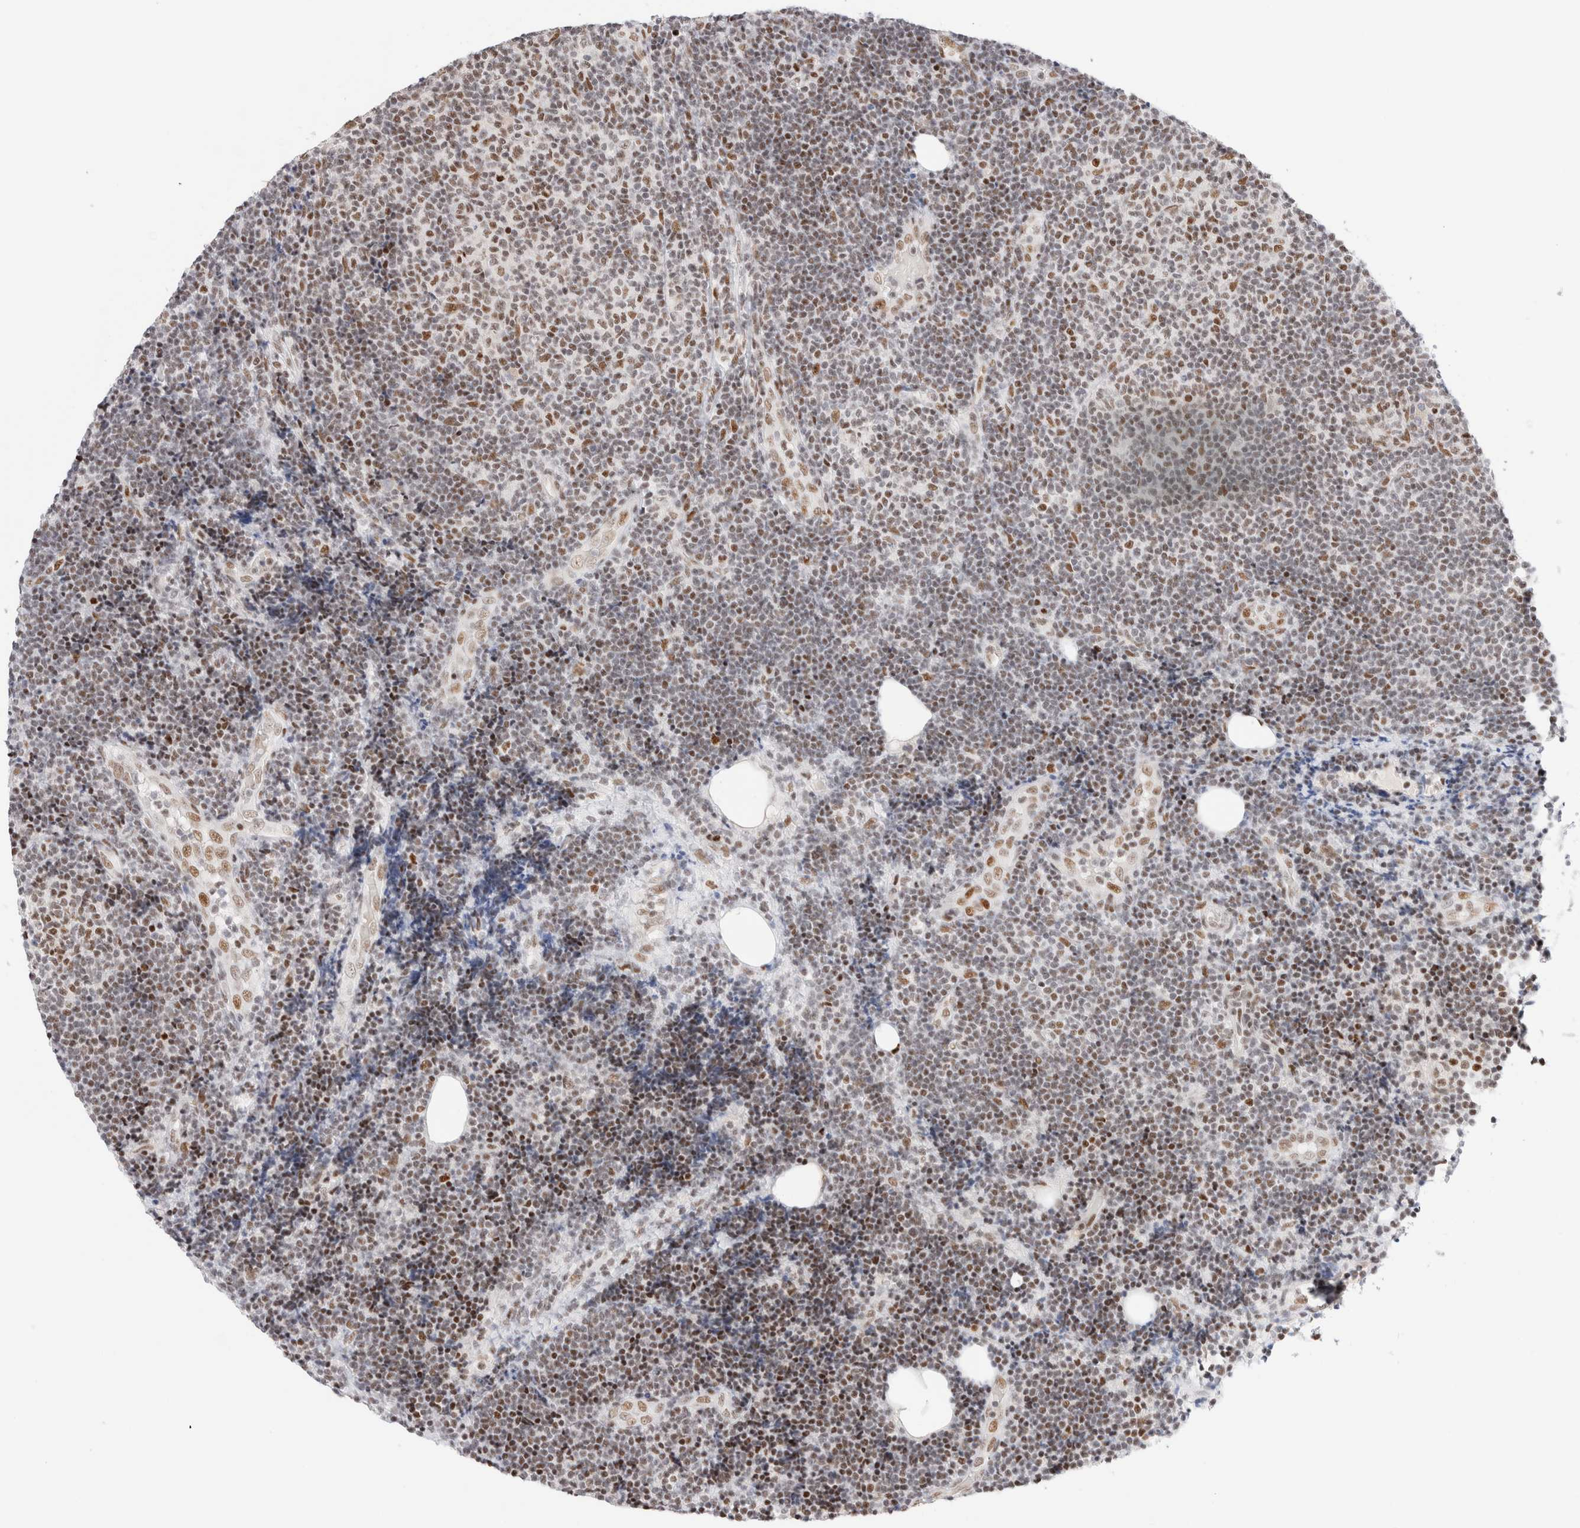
{"staining": {"intensity": "moderate", "quantity": "25%-75%", "location": "nuclear"}, "tissue": "lymphoma", "cell_type": "Tumor cells", "image_type": "cancer", "snomed": [{"axis": "morphology", "description": "Malignant lymphoma, non-Hodgkin's type, Low grade"}, {"axis": "topography", "description": "Lymph node"}], "caption": "Tumor cells display medium levels of moderate nuclear expression in about 25%-75% of cells in lymphoma. The staining was performed using DAB to visualize the protein expression in brown, while the nuclei were stained in blue with hematoxylin (Magnification: 20x).", "gene": "ZNF282", "patient": {"sex": "male", "age": 83}}